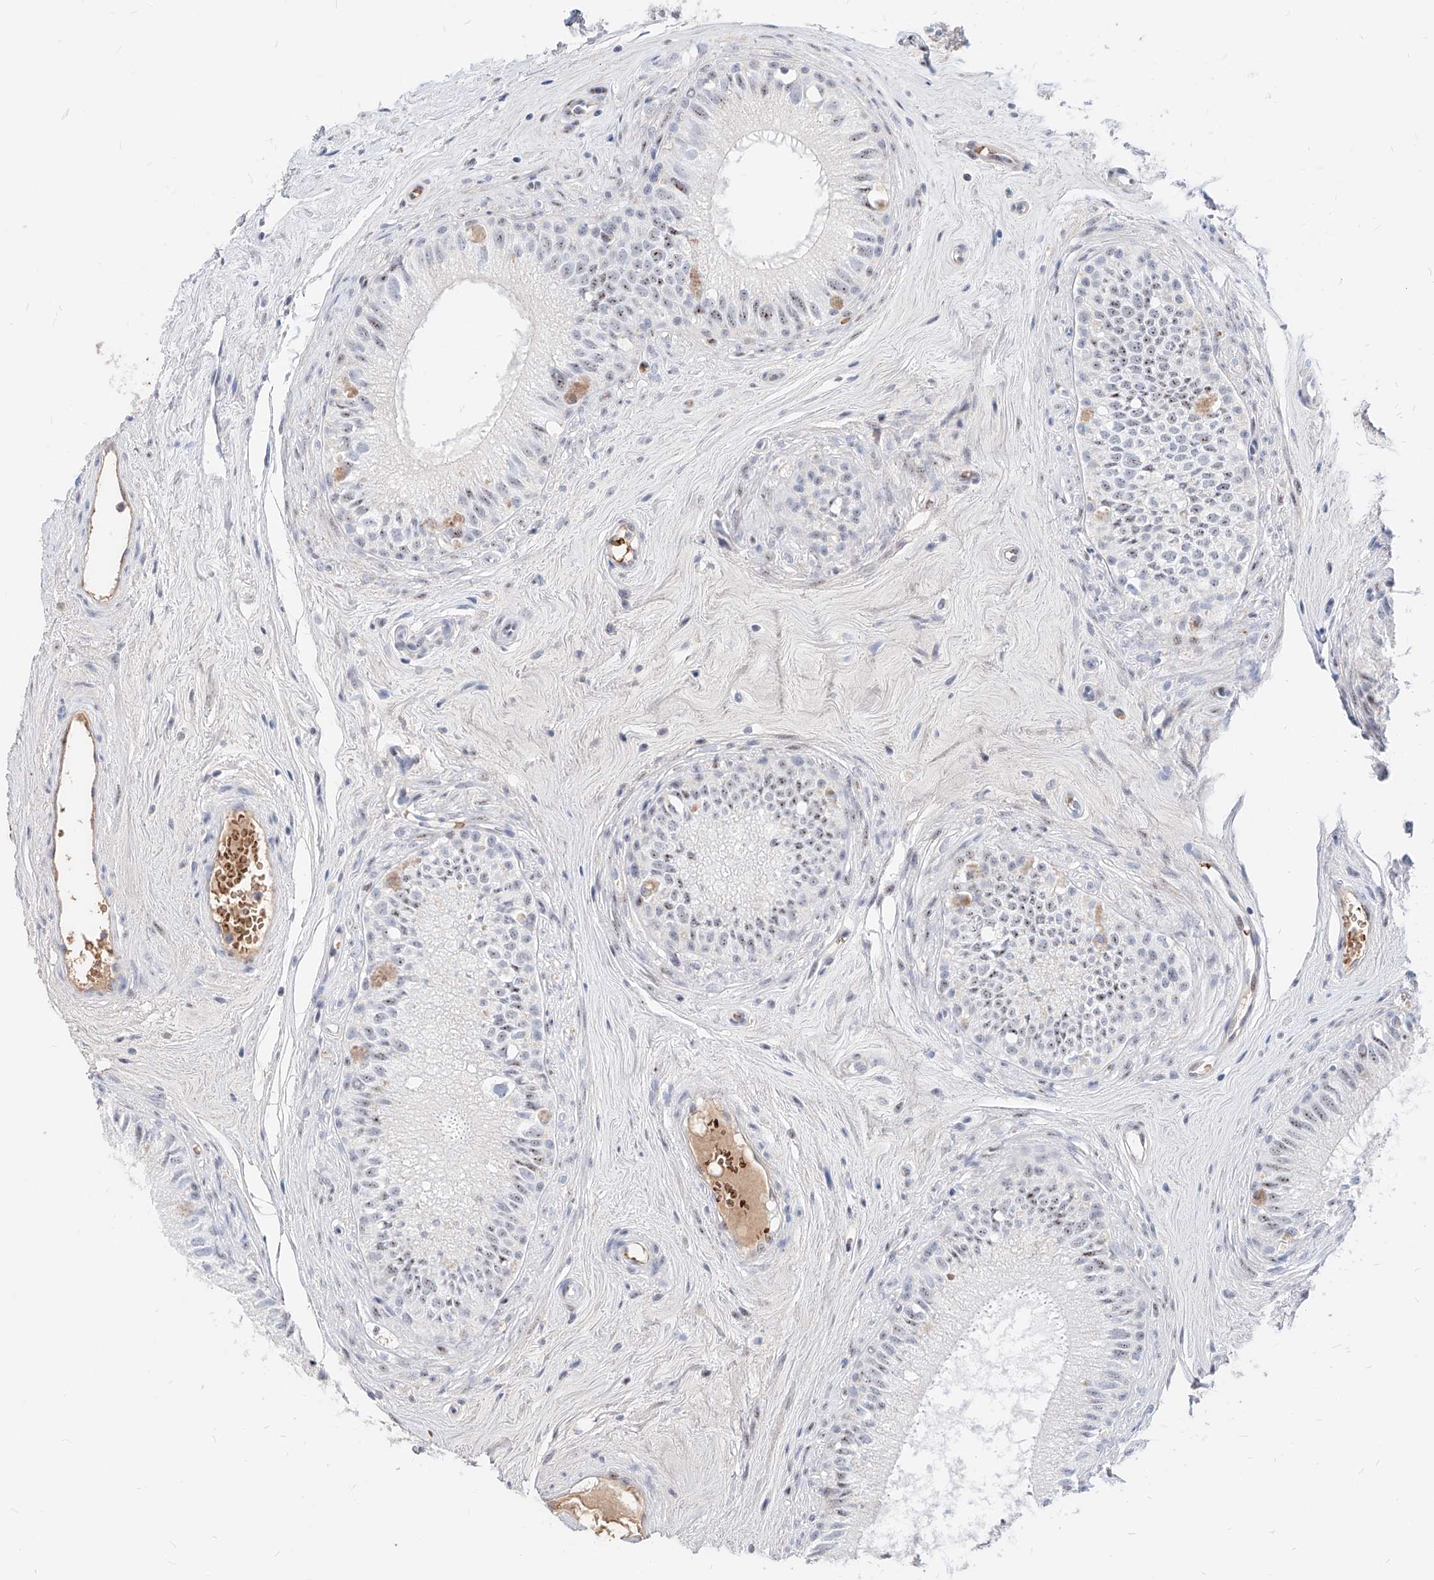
{"staining": {"intensity": "weak", "quantity": "25%-75%", "location": "nuclear"}, "tissue": "epididymis", "cell_type": "Glandular cells", "image_type": "normal", "snomed": [{"axis": "morphology", "description": "Normal tissue, NOS"}, {"axis": "topography", "description": "Epididymis"}], "caption": "Protein analysis of normal epididymis reveals weak nuclear staining in approximately 25%-75% of glandular cells. The protein of interest is stained brown, and the nuclei are stained in blue (DAB IHC with brightfield microscopy, high magnification).", "gene": "ZFP42", "patient": {"sex": "male", "age": 71}}